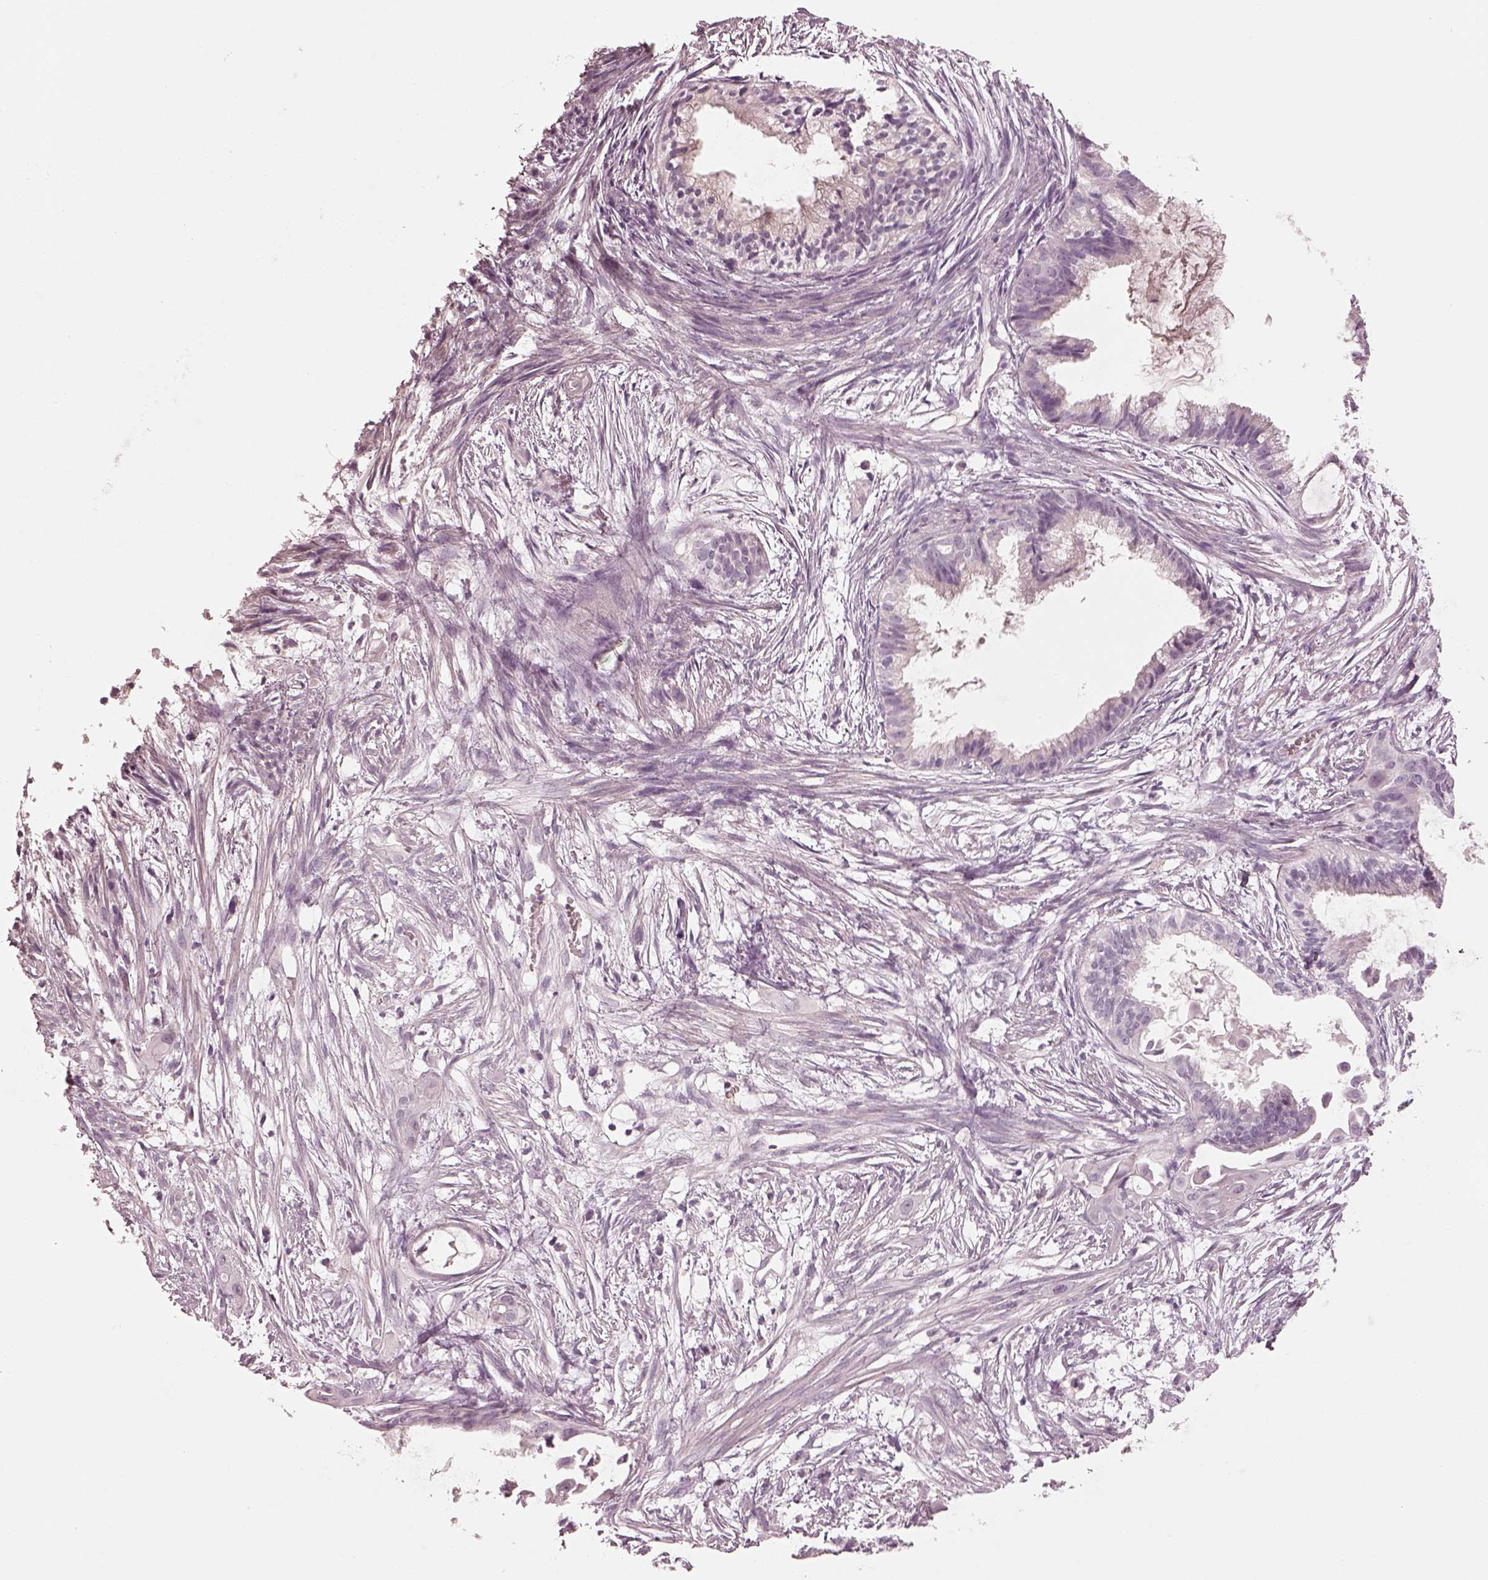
{"staining": {"intensity": "negative", "quantity": "none", "location": "none"}, "tissue": "endometrial cancer", "cell_type": "Tumor cells", "image_type": "cancer", "snomed": [{"axis": "morphology", "description": "Adenocarcinoma, NOS"}, {"axis": "topography", "description": "Endometrium"}], "caption": "Image shows no protein staining in tumor cells of endometrial cancer (adenocarcinoma) tissue.", "gene": "SPATA6L", "patient": {"sex": "female", "age": 86}}